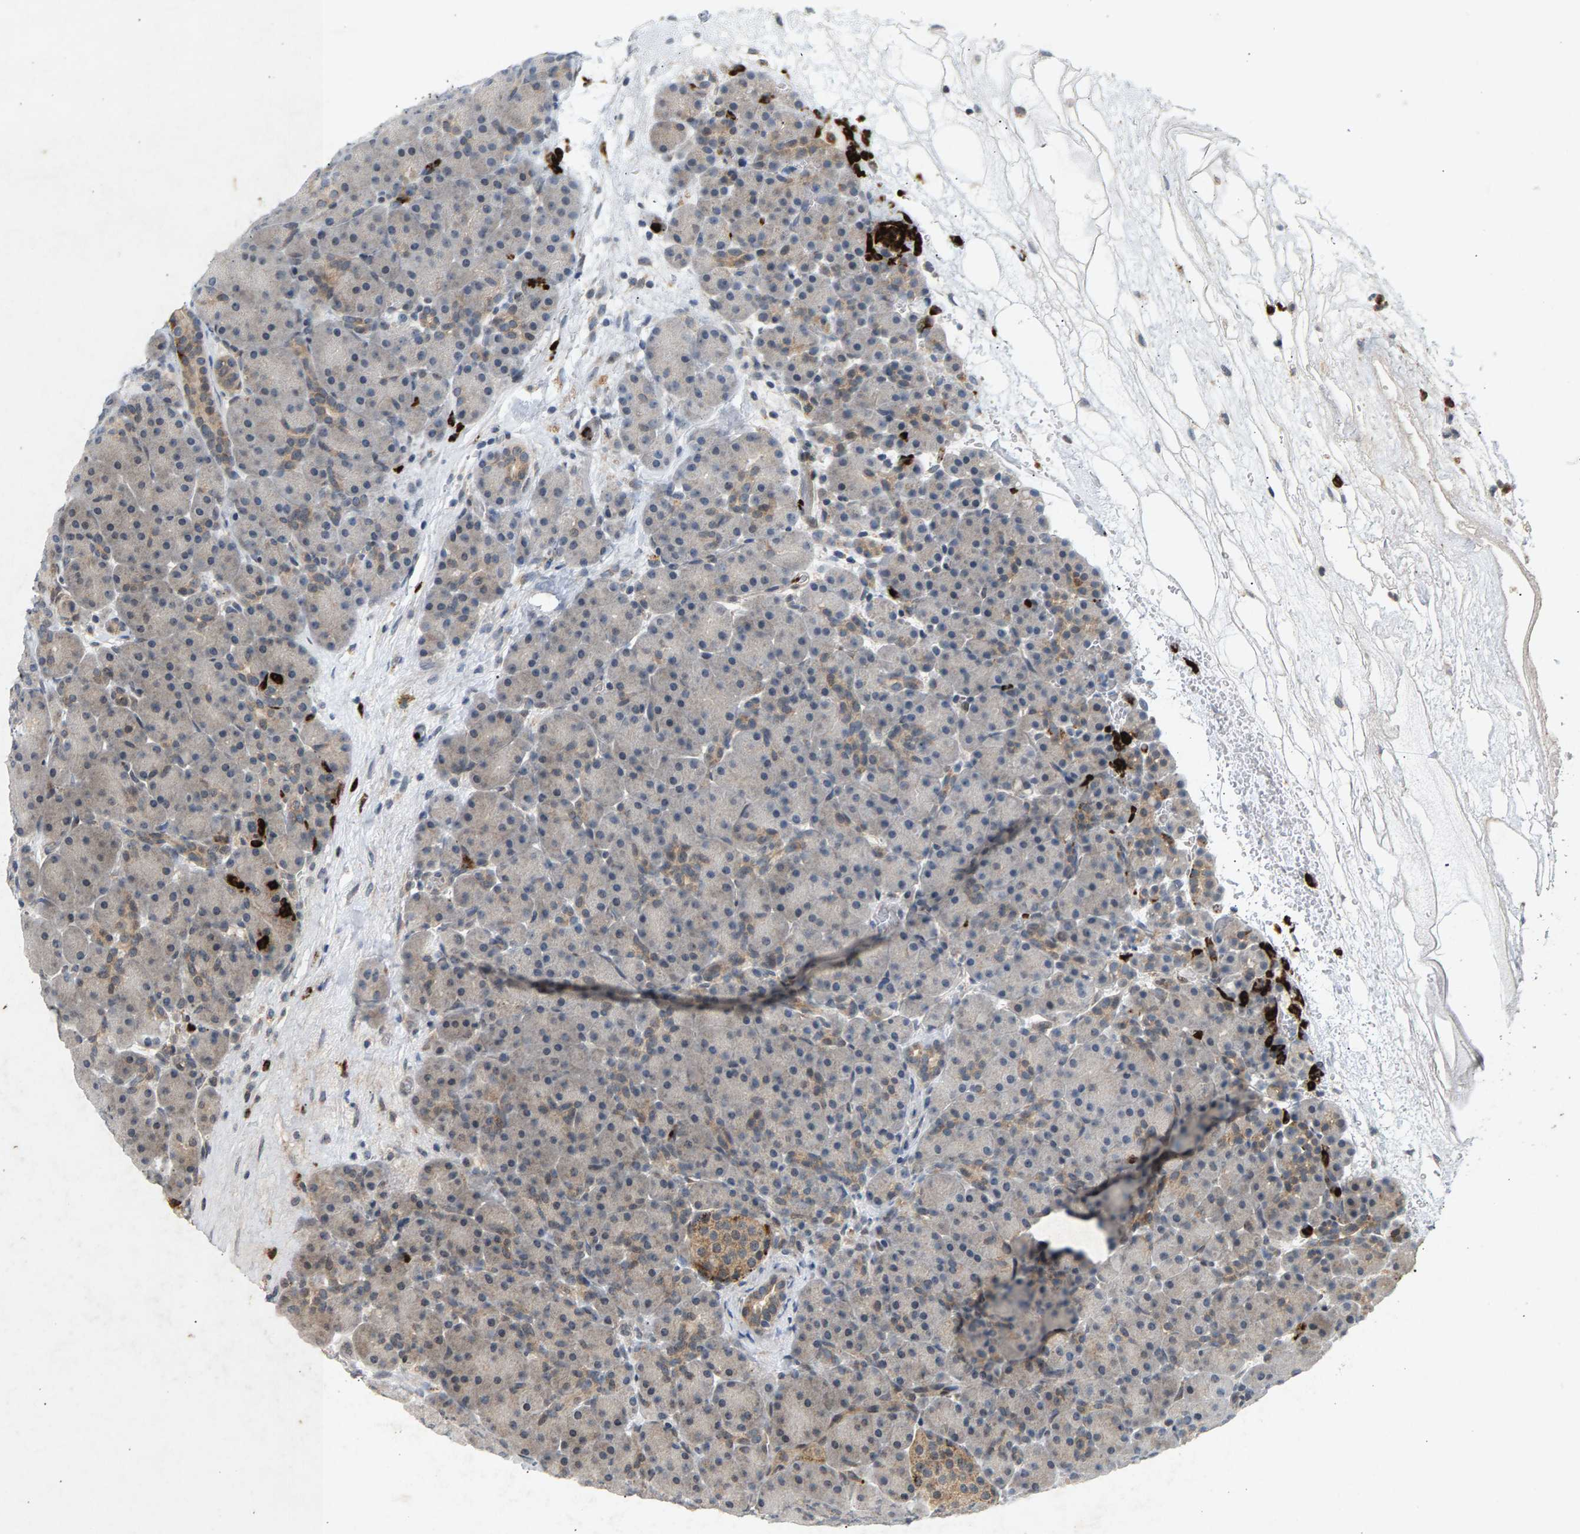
{"staining": {"intensity": "weak", "quantity": "<25%", "location": "cytoplasmic/membranous"}, "tissue": "pancreas", "cell_type": "Exocrine glandular cells", "image_type": "normal", "snomed": [{"axis": "morphology", "description": "Normal tissue, NOS"}, {"axis": "topography", "description": "Pancreas"}], "caption": "Pancreas stained for a protein using immunohistochemistry reveals no positivity exocrine glandular cells.", "gene": "ZPR1", "patient": {"sex": "male", "age": 66}}